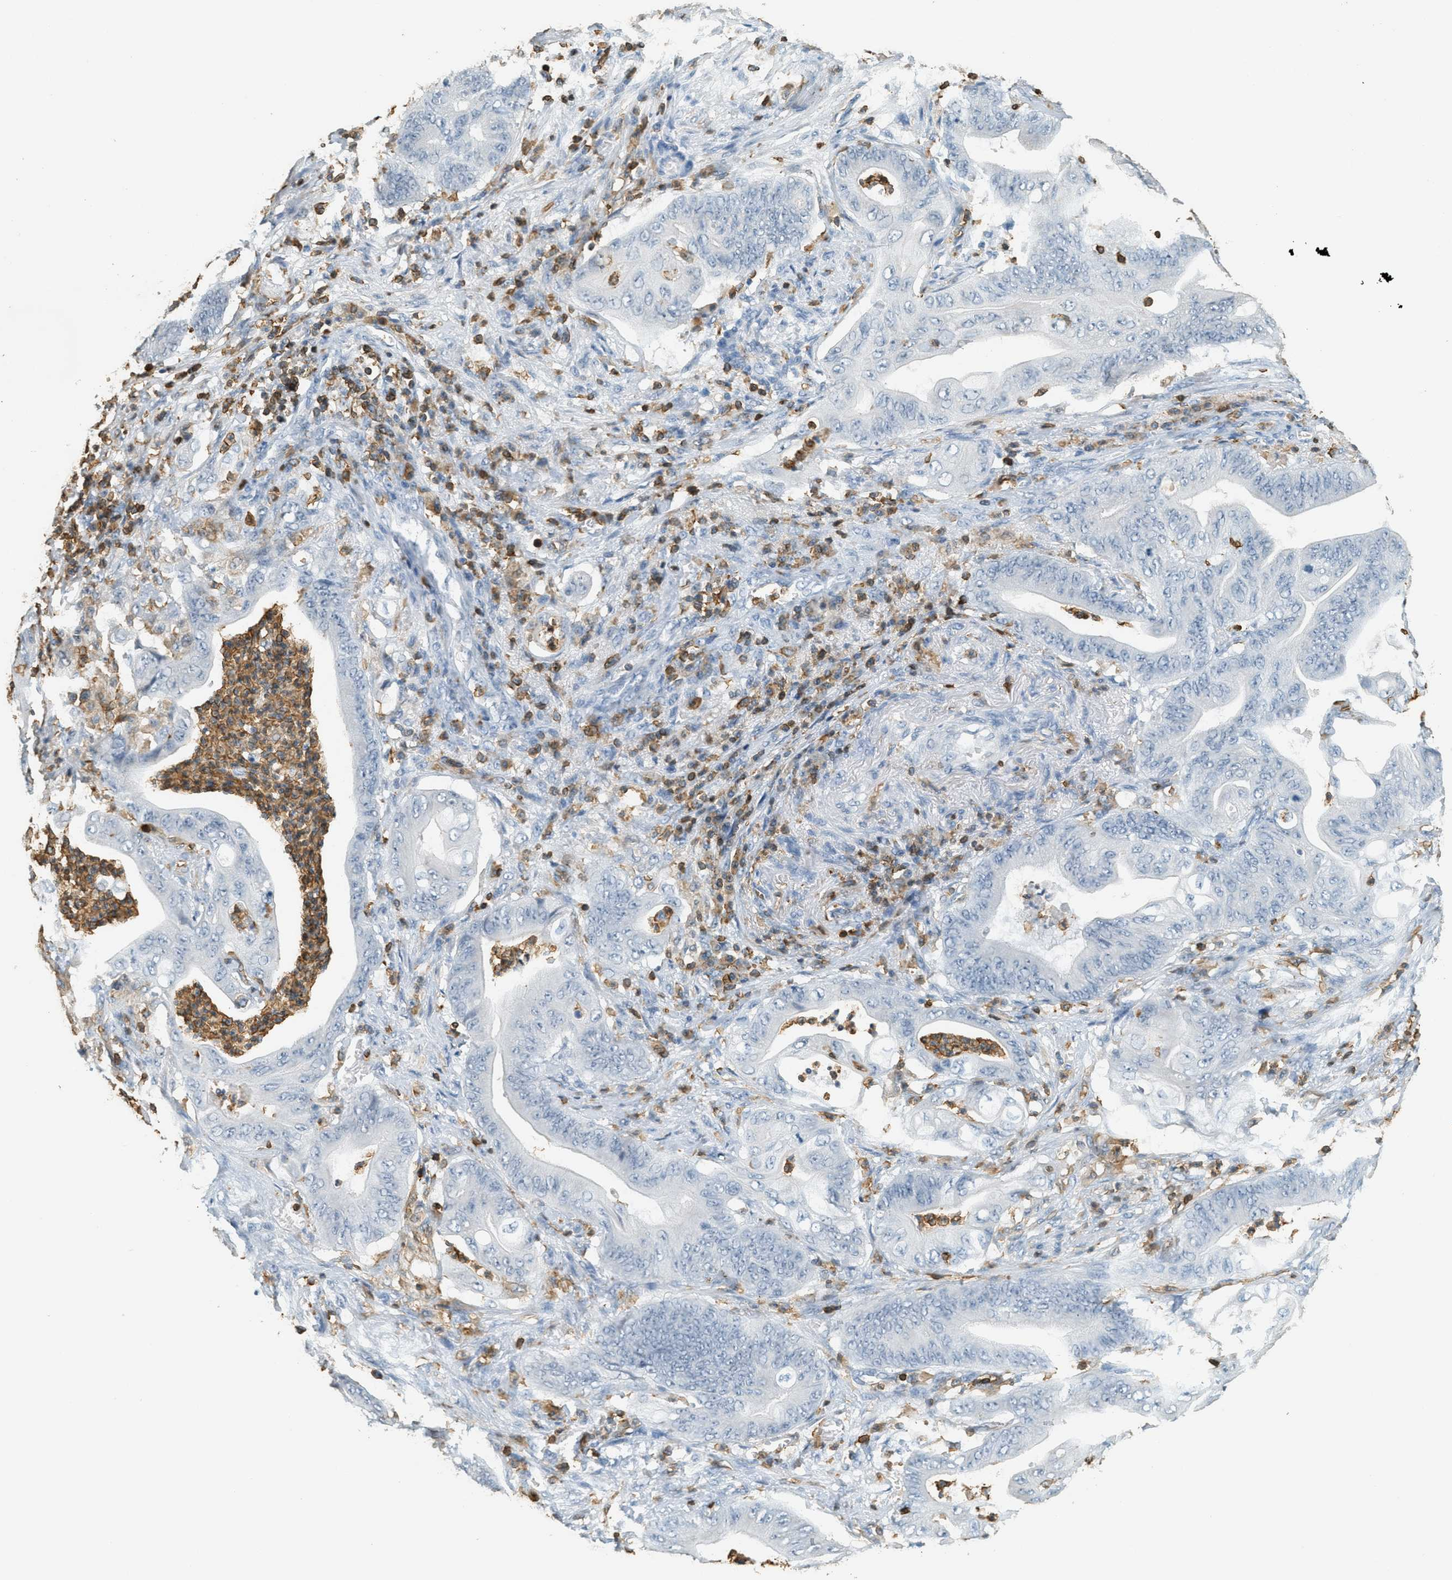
{"staining": {"intensity": "negative", "quantity": "none", "location": "none"}, "tissue": "stomach cancer", "cell_type": "Tumor cells", "image_type": "cancer", "snomed": [{"axis": "morphology", "description": "Adenocarcinoma, NOS"}, {"axis": "topography", "description": "Stomach"}], "caption": "Immunohistochemical staining of human stomach adenocarcinoma demonstrates no significant positivity in tumor cells.", "gene": "LSP1", "patient": {"sex": "female", "age": 73}}